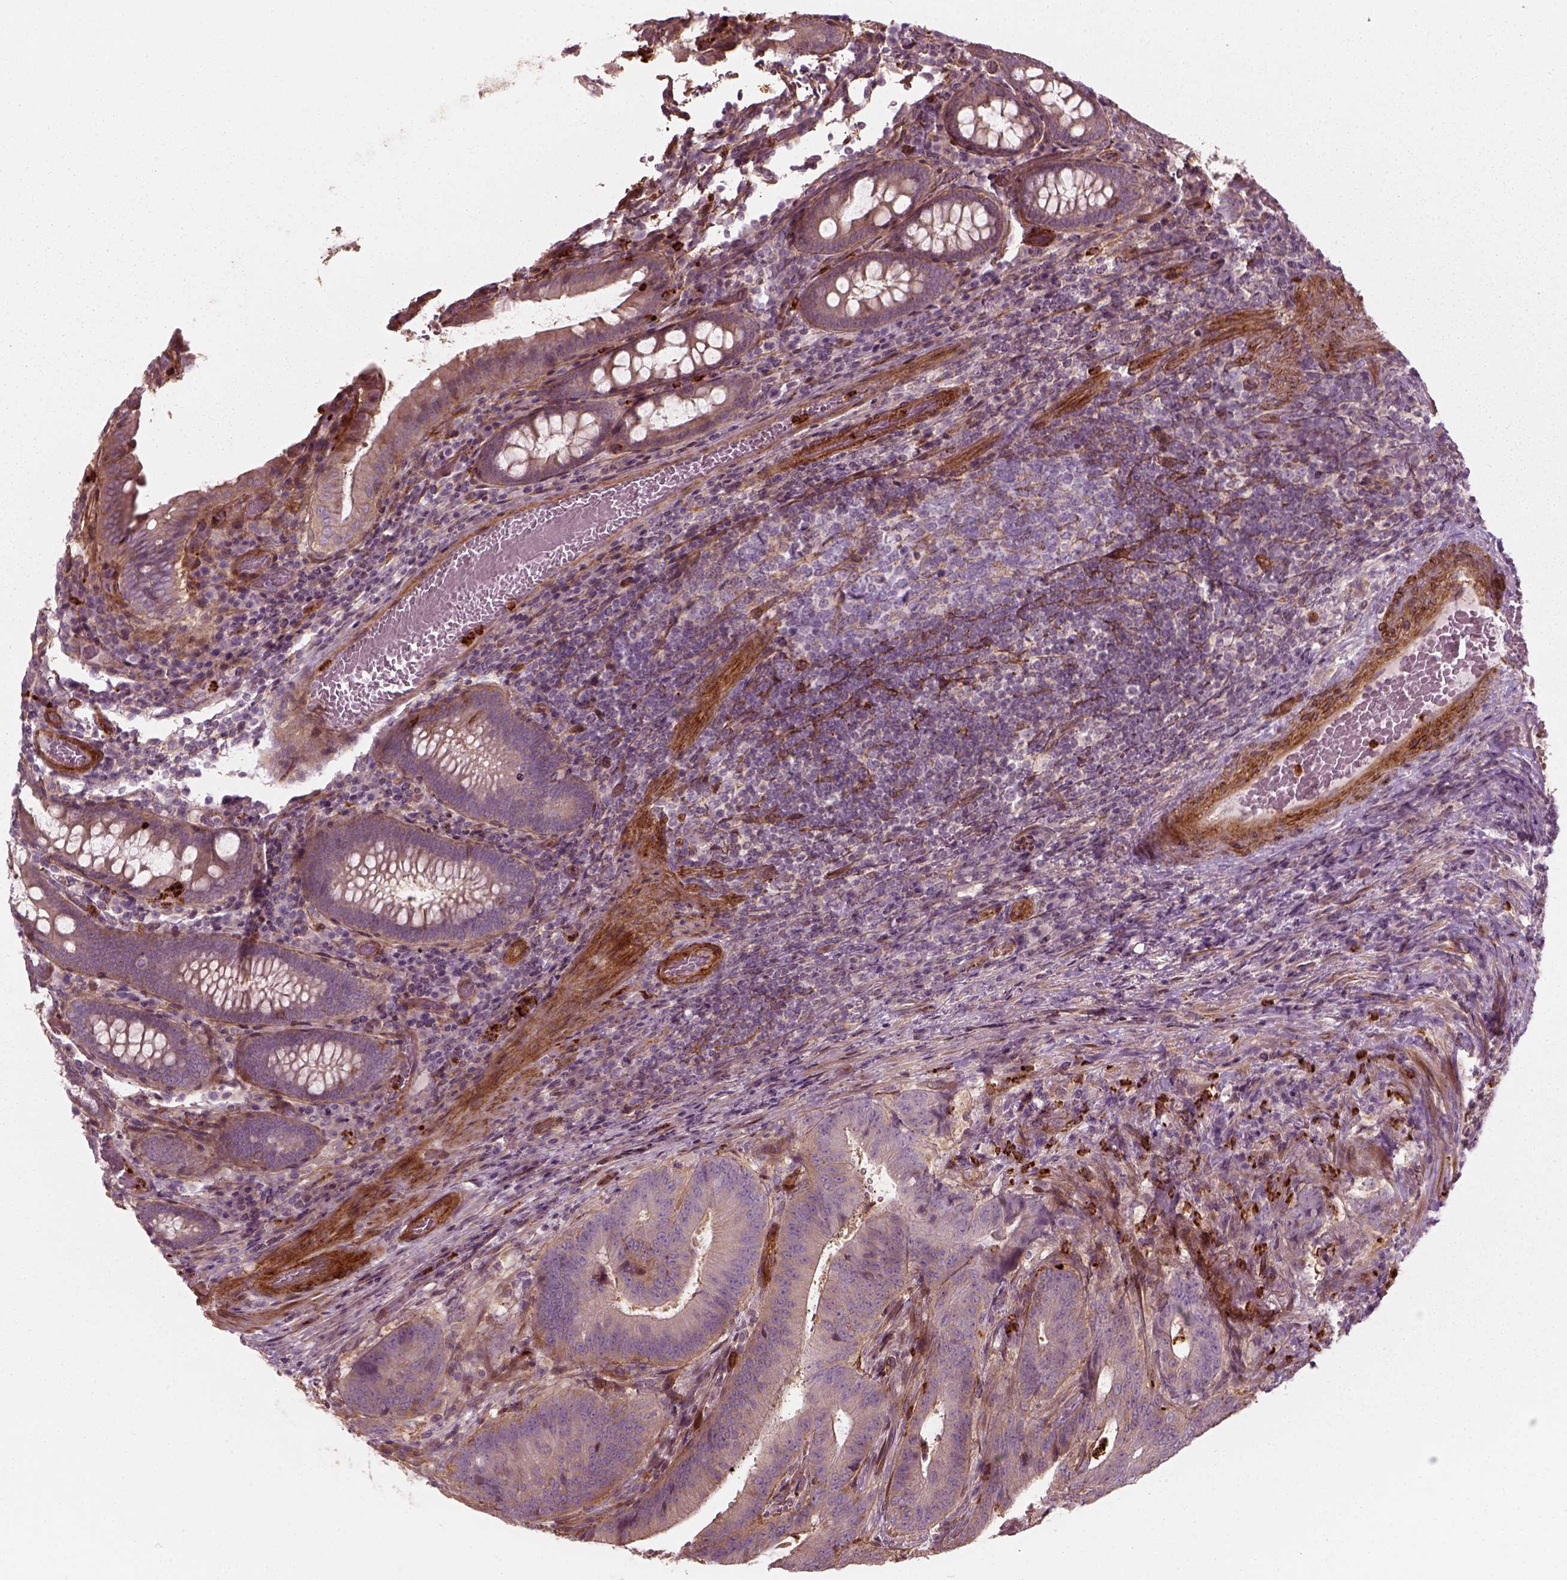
{"staining": {"intensity": "weak", "quantity": "<25%", "location": "cytoplasmic/membranous"}, "tissue": "colorectal cancer", "cell_type": "Tumor cells", "image_type": "cancer", "snomed": [{"axis": "morphology", "description": "Adenocarcinoma, NOS"}, {"axis": "topography", "description": "Colon"}], "caption": "Immunohistochemical staining of colorectal cancer (adenocarcinoma) displays no significant positivity in tumor cells. The staining is performed using DAB (3,3'-diaminobenzidine) brown chromogen with nuclei counter-stained in using hematoxylin.", "gene": "NPTN", "patient": {"sex": "female", "age": 43}}